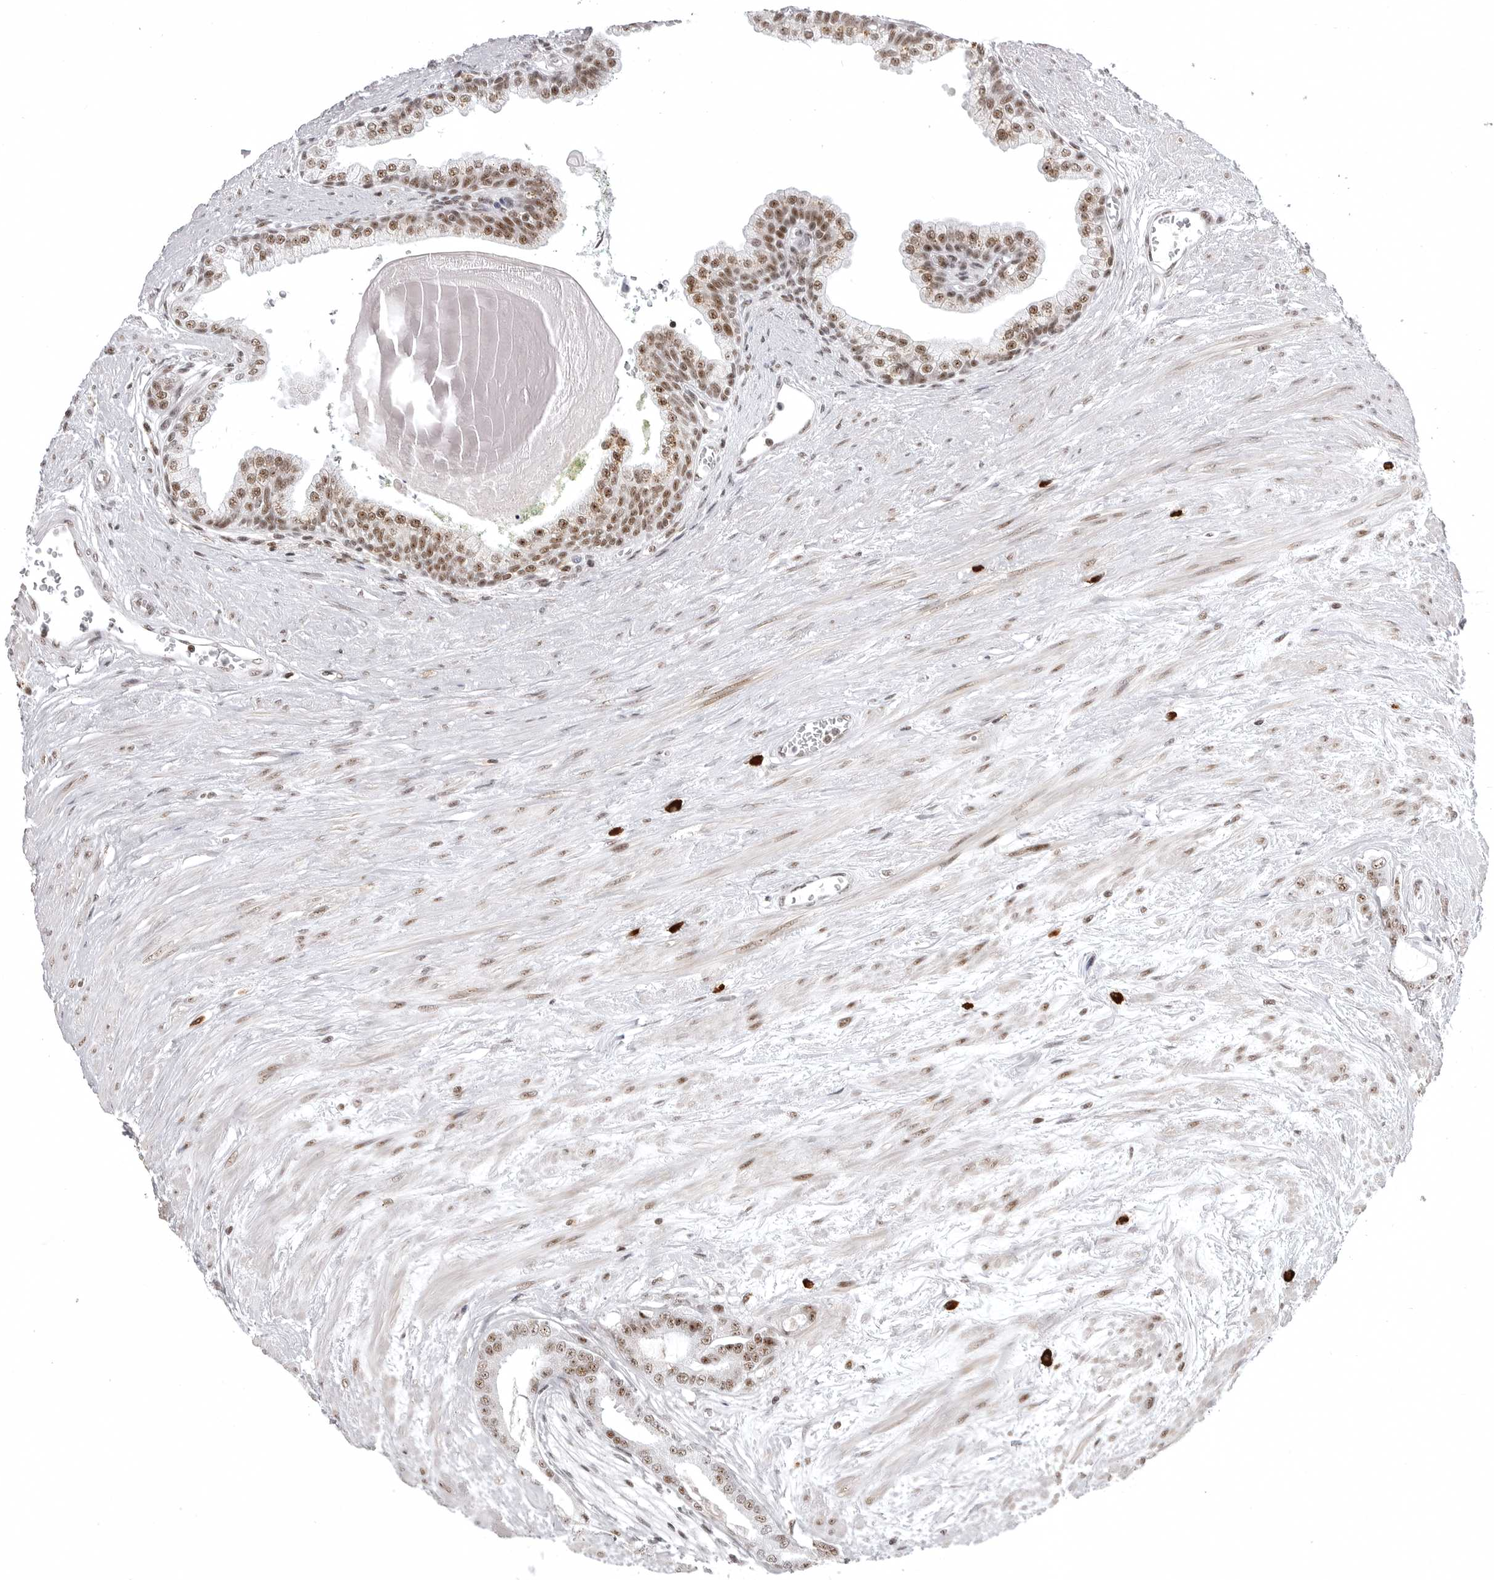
{"staining": {"intensity": "moderate", "quantity": "25%-75%", "location": "nuclear"}, "tissue": "prostate cancer", "cell_type": "Tumor cells", "image_type": "cancer", "snomed": [{"axis": "morphology", "description": "Adenocarcinoma, Low grade"}, {"axis": "topography", "description": "Prostate"}], "caption": "Low-grade adenocarcinoma (prostate) stained with a brown dye reveals moderate nuclear positive positivity in approximately 25%-75% of tumor cells.", "gene": "WRAP53", "patient": {"sex": "male", "age": 60}}